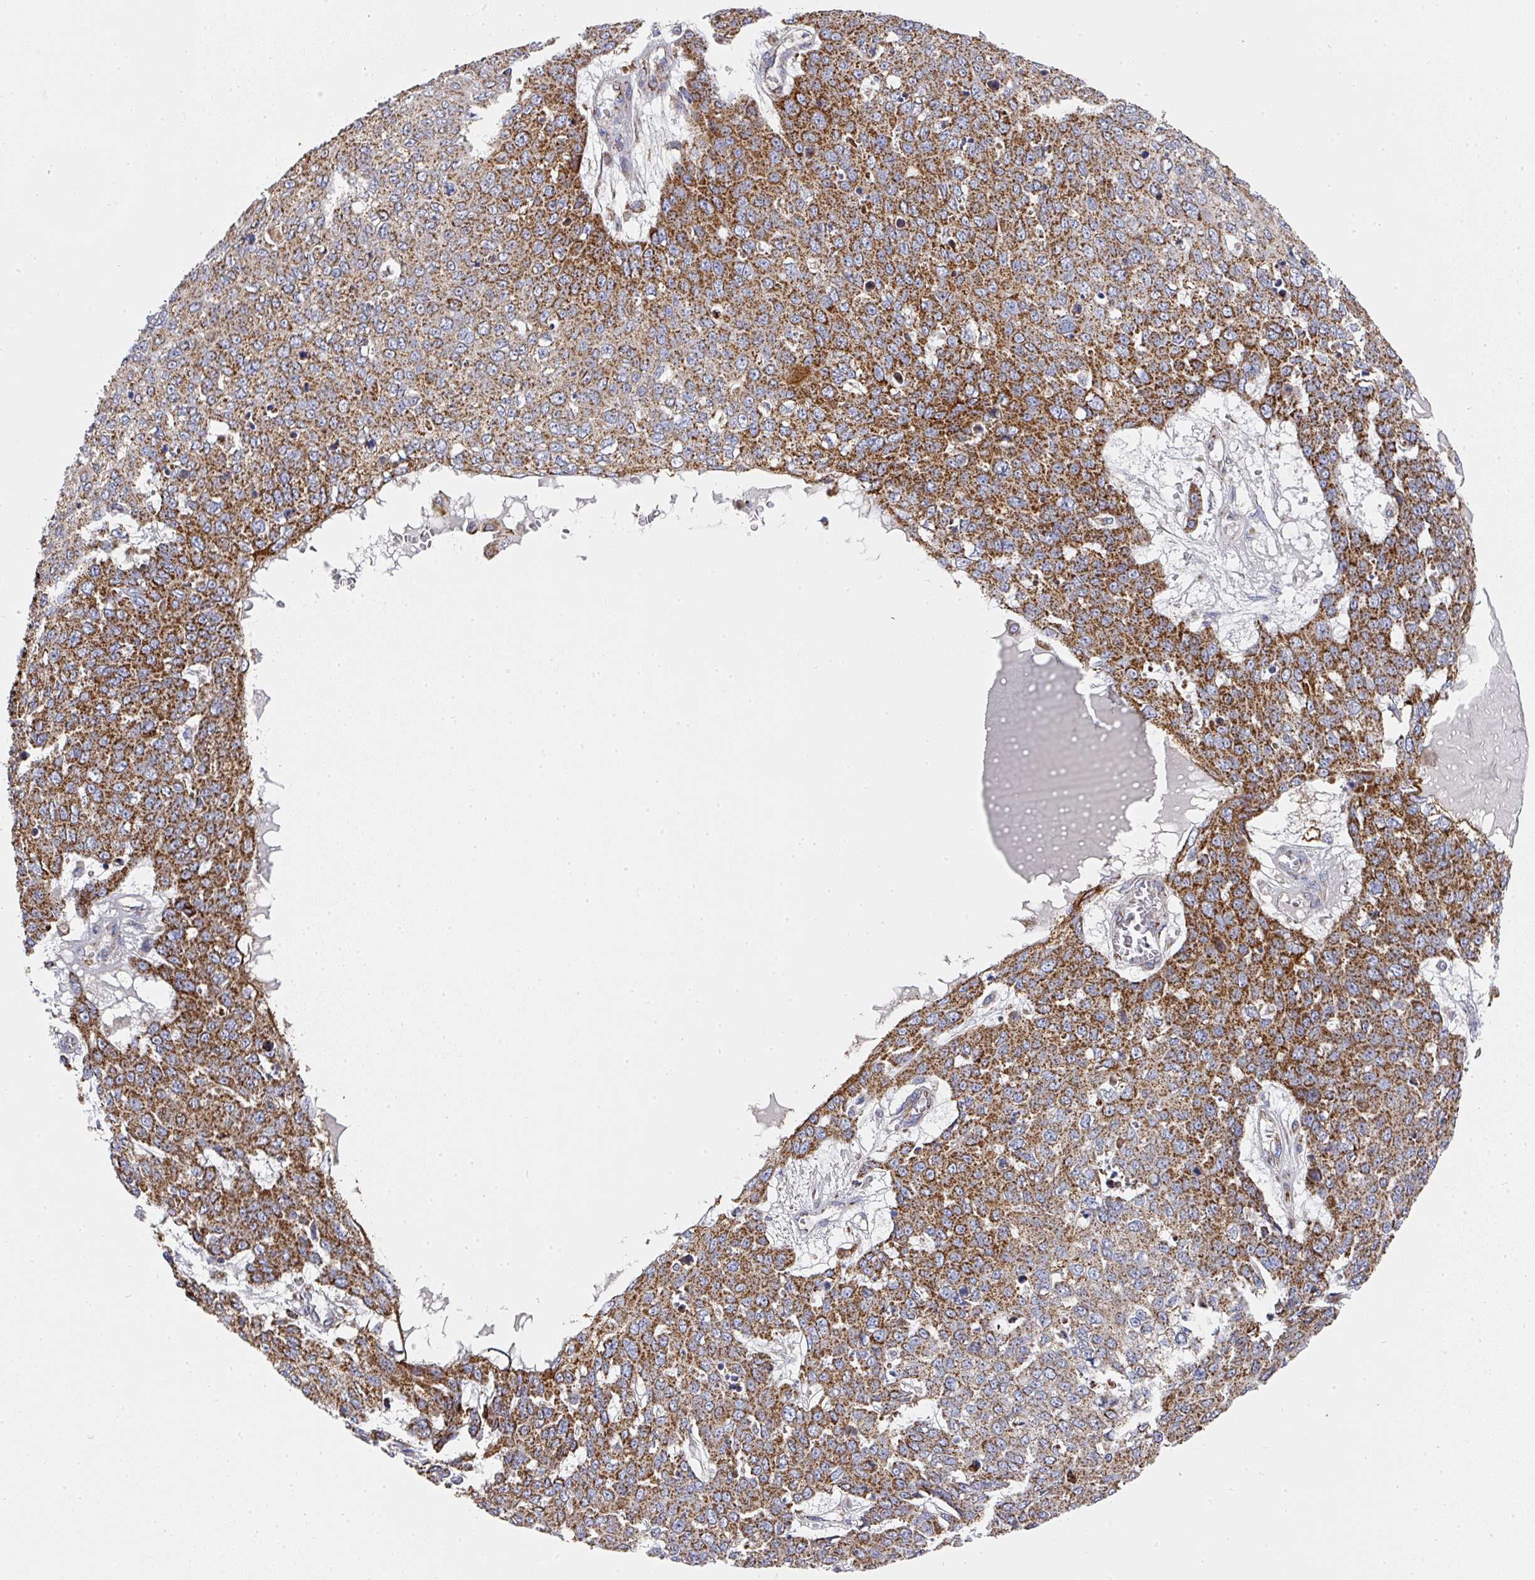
{"staining": {"intensity": "strong", "quantity": ">75%", "location": "cytoplasmic/membranous"}, "tissue": "skin cancer", "cell_type": "Tumor cells", "image_type": "cancer", "snomed": [{"axis": "morphology", "description": "Squamous cell carcinoma, NOS"}, {"axis": "topography", "description": "Skin"}], "caption": "IHC histopathology image of neoplastic tissue: human skin squamous cell carcinoma stained using immunohistochemistry shows high levels of strong protein expression localized specifically in the cytoplasmic/membranous of tumor cells, appearing as a cytoplasmic/membranous brown color.", "gene": "UQCRFS1", "patient": {"sex": "male", "age": 71}}